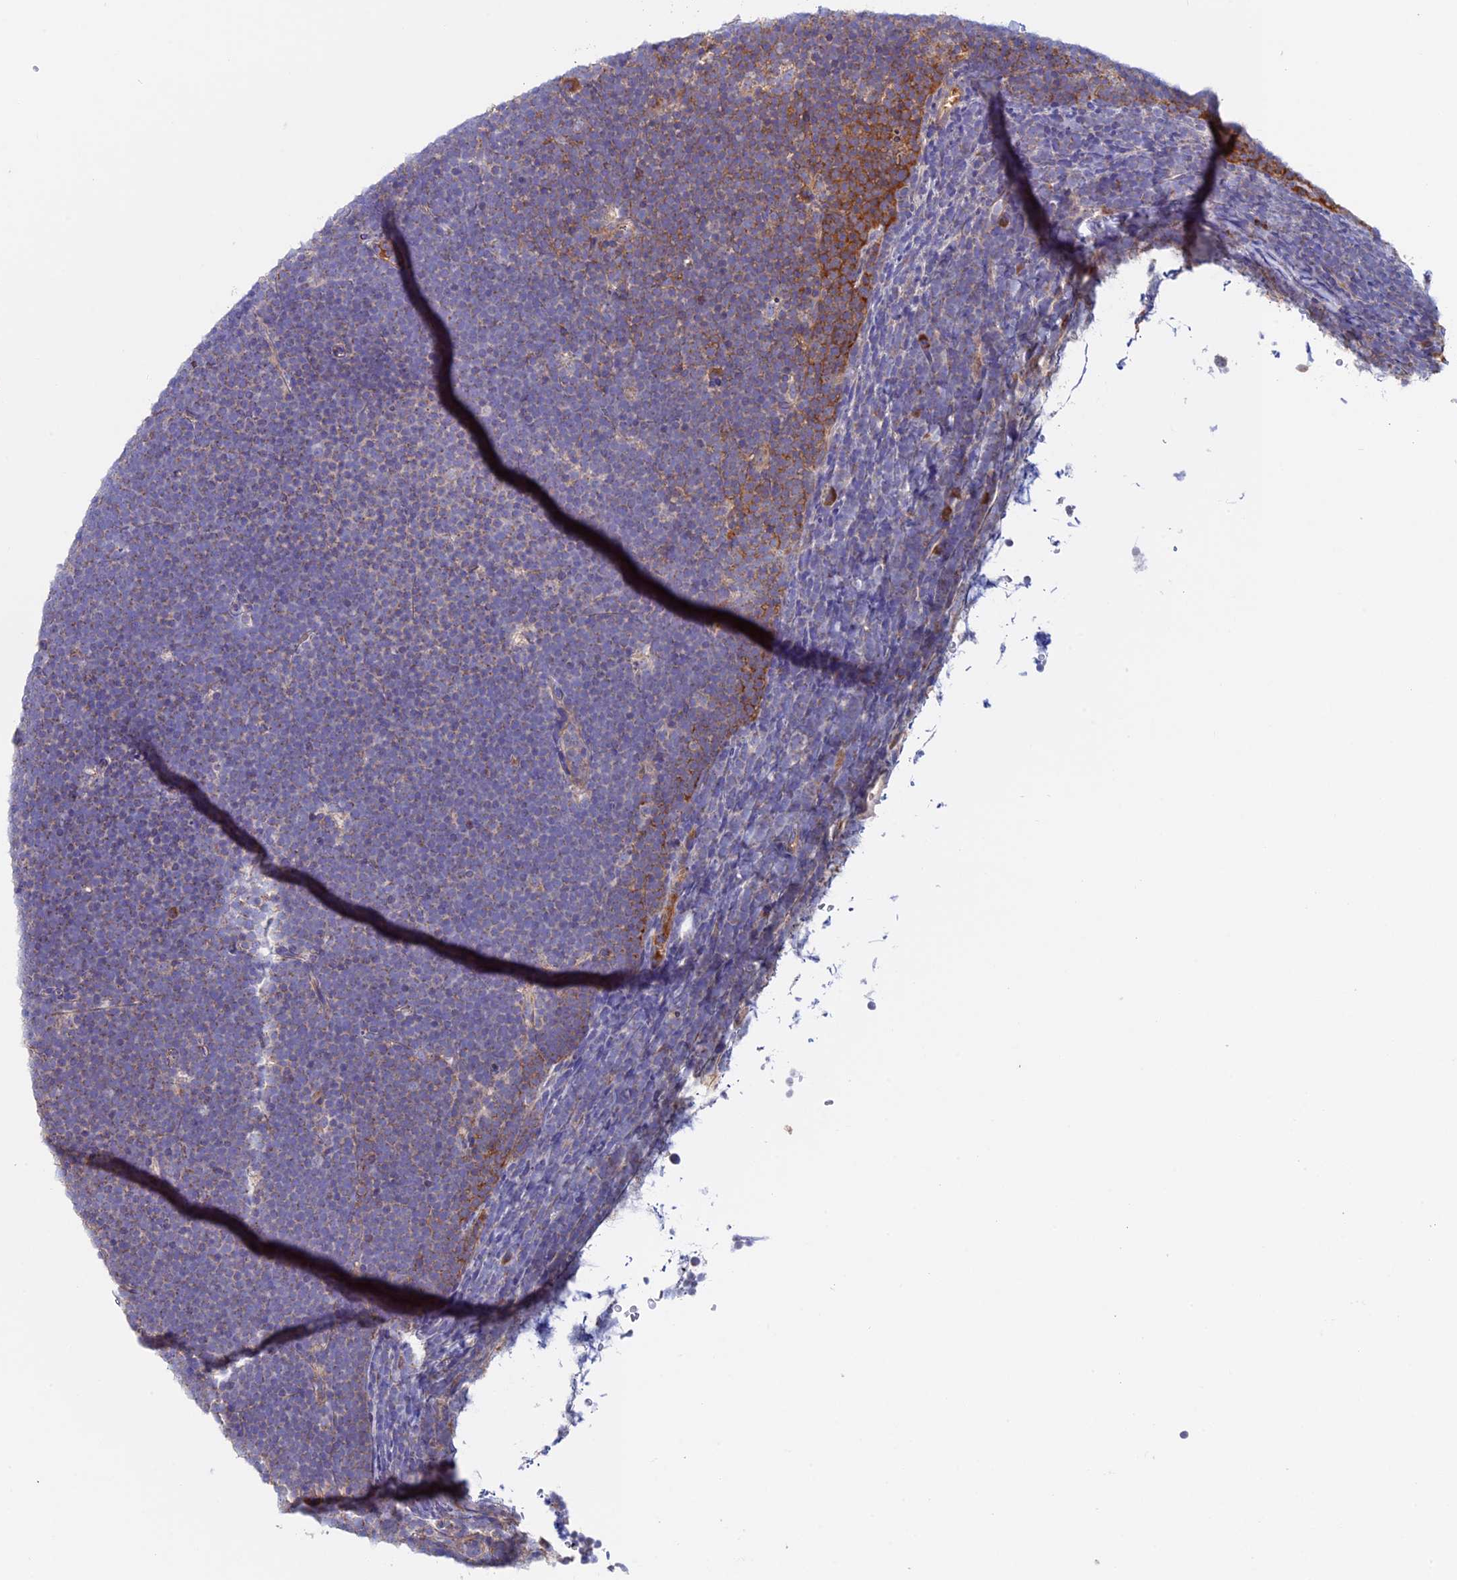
{"staining": {"intensity": "moderate", "quantity": "<25%", "location": "cytoplasmic/membranous"}, "tissue": "lymphoma", "cell_type": "Tumor cells", "image_type": "cancer", "snomed": [{"axis": "morphology", "description": "Malignant lymphoma, non-Hodgkin's type, High grade"}, {"axis": "topography", "description": "Lymph node"}], "caption": "Immunohistochemical staining of human lymphoma shows moderate cytoplasmic/membranous protein expression in about <25% of tumor cells.", "gene": "SLC15A5", "patient": {"sex": "male", "age": 13}}